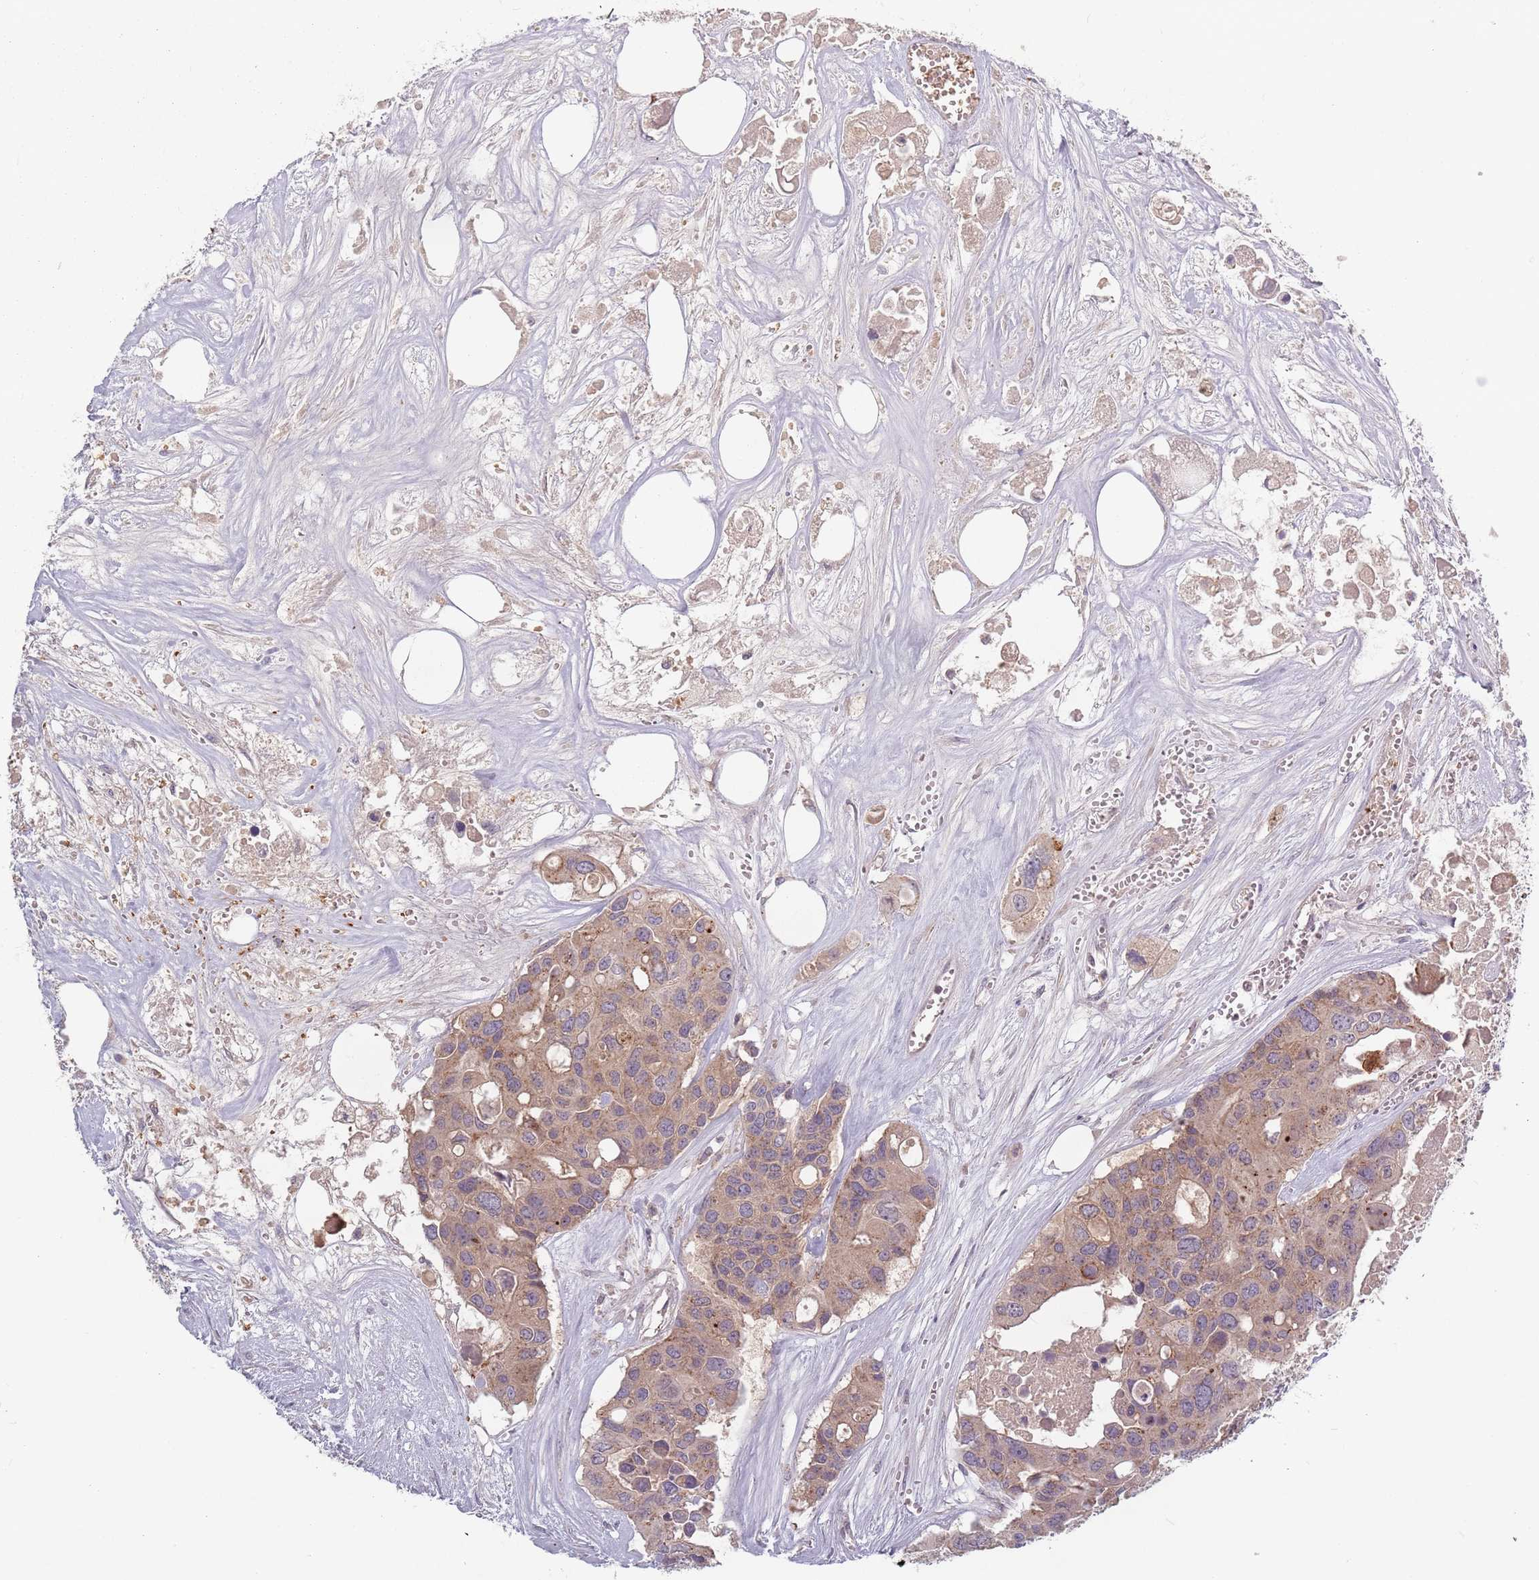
{"staining": {"intensity": "weak", "quantity": "25%-75%", "location": "cytoplasmic/membranous"}, "tissue": "colorectal cancer", "cell_type": "Tumor cells", "image_type": "cancer", "snomed": [{"axis": "morphology", "description": "Adenocarcinoma, NOS"}, {"axis": "topography", "description": "Colon"}], "caption": "Colorectal adenocarcinoma stained with IHC shows weak cytoplasmic/membranous positivity in about 25%-75% of tumor cells. (DAB IHC, brown staining for protein, blue staining for nuclei).", "gene": "ASB13", "patient": {"sex": "male", "age": 77}}